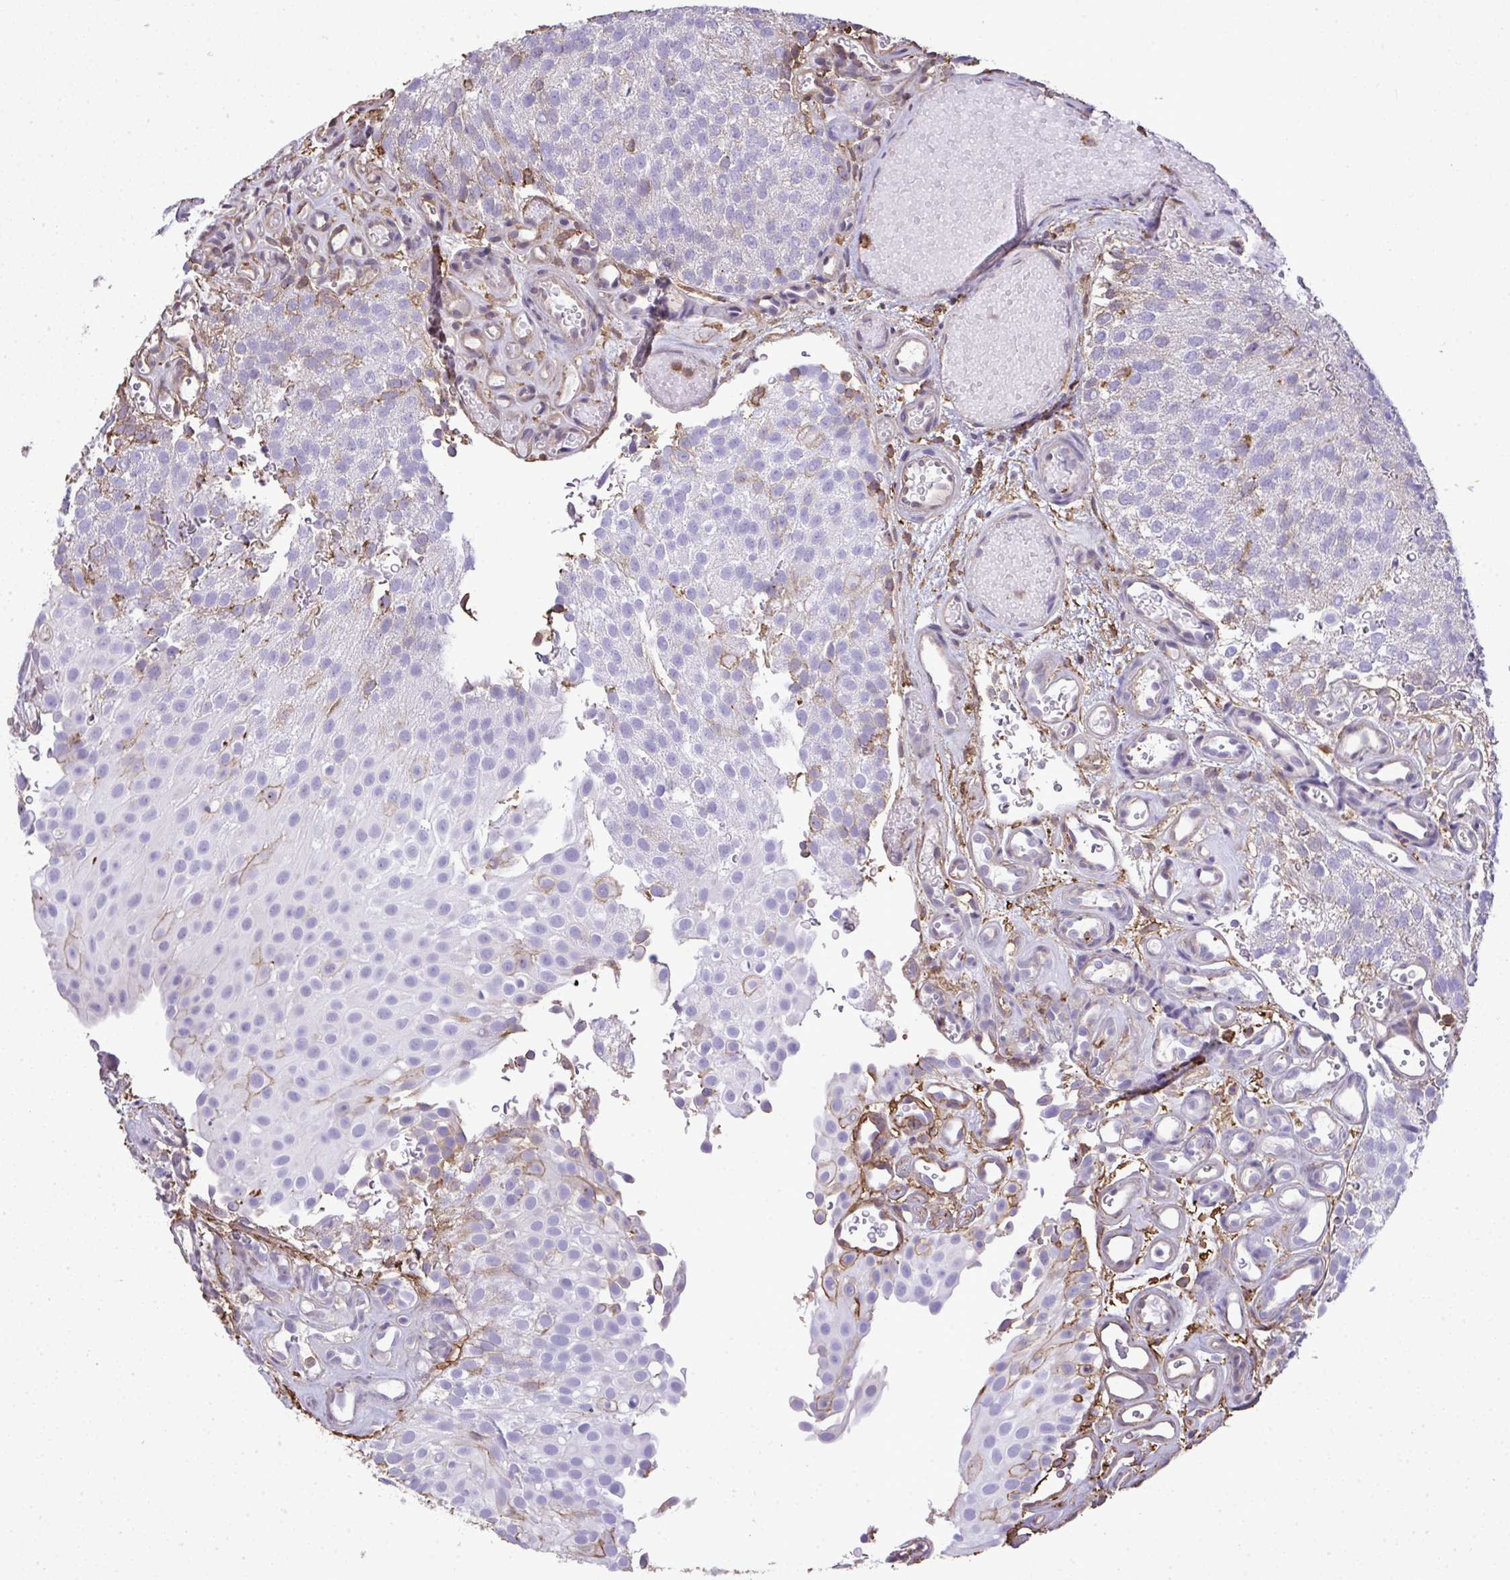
{"staining": {"intensity": "negative", "quantity": "none", "location": "none"}, "tissue": "urothelial cancer", "cell_type": "Tumor cells", "image_type": "cancer", "snomed": [{"axis": "morphology", "description": "Urothelial carcinoma, Low grade"}, {"axis": "topography", "description": "Urinary bladder"}], "caption": "Immunohistochemistry (IHC) of human urothelial carcinoma (low-grade) reveals no expression in tumor cells.", "gene": "ANXA5", "patient": {"sex": "male", "age": 78}}